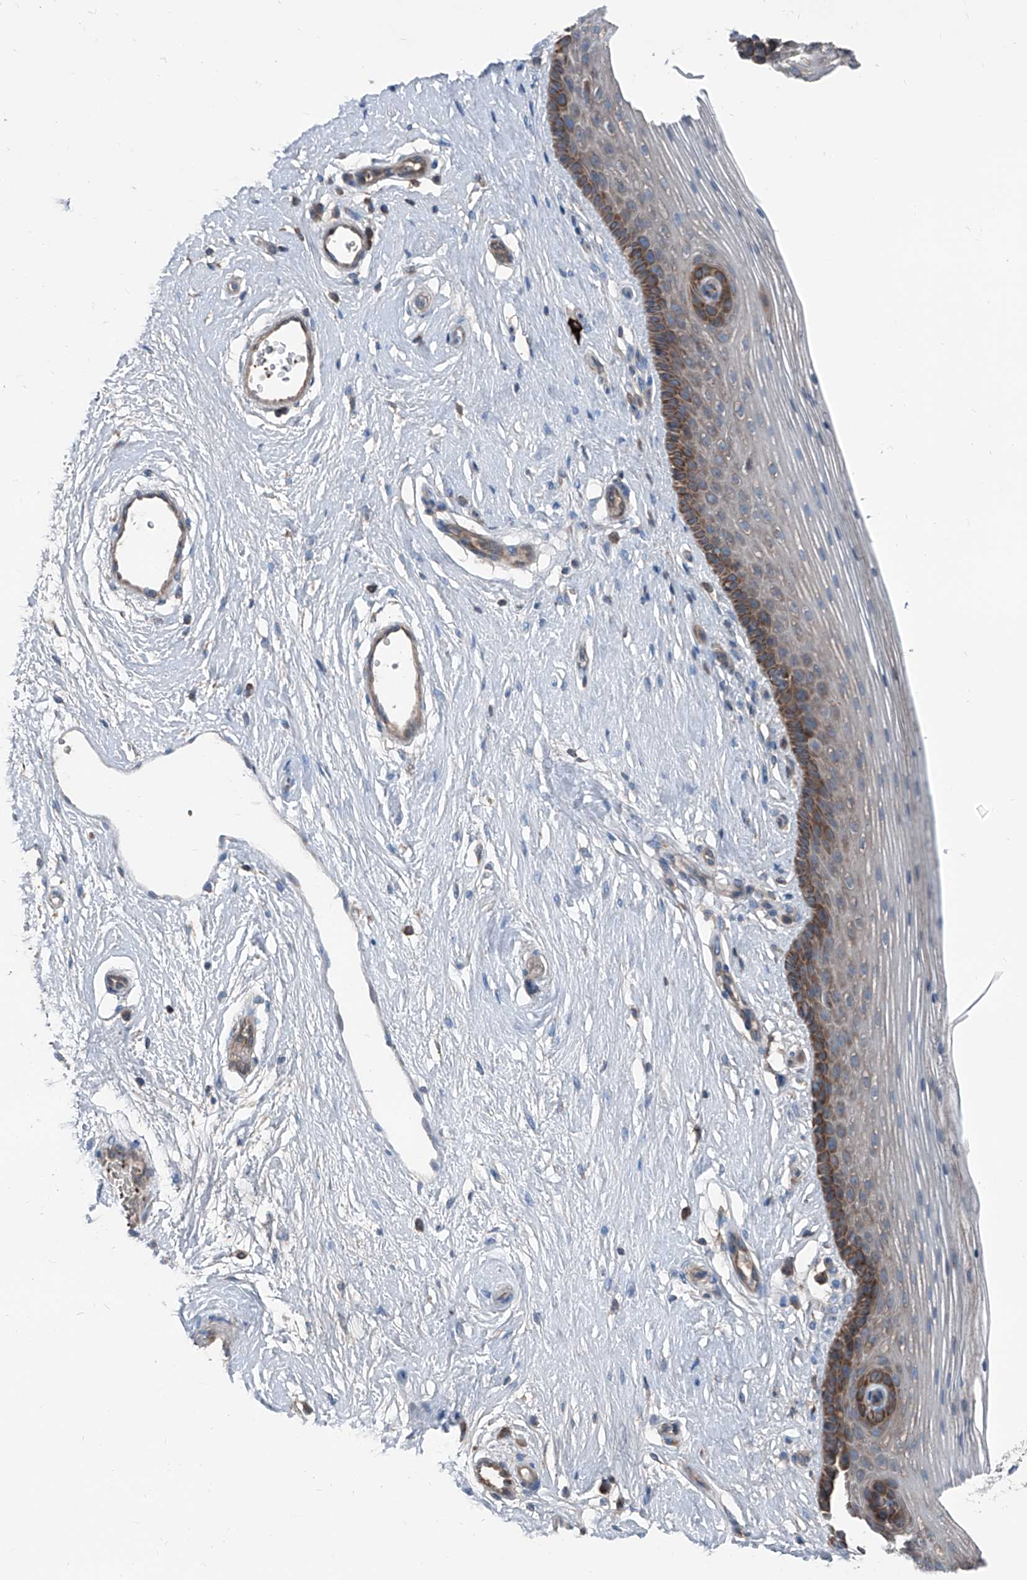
{"staining": {"intensity": "moderate", "quantity": ">75%", "location": "cytoplasmic/membranous"}, "tissue": "vagina", "cell_type": "Squamous epithelial cells", "image_type": "normal", "snomed": [{"axis": "morphology", "description": "Normal tissue, NOS"}, {"axis": "topography", "description": "Vagina"}], "caption": "Protein expression analysis of benign vagina shows moderate cytoplasmic/membranous expression in approximately >75% of squamous epithelial cells. (Stains: DAB (3,3'-diaminobenzidine) in brown, nuclei in blue, Microscopy: brightfield microscopy at high magnification).", "gene": "GPAT3", "patient": {"sex": "female", "age": 46}}